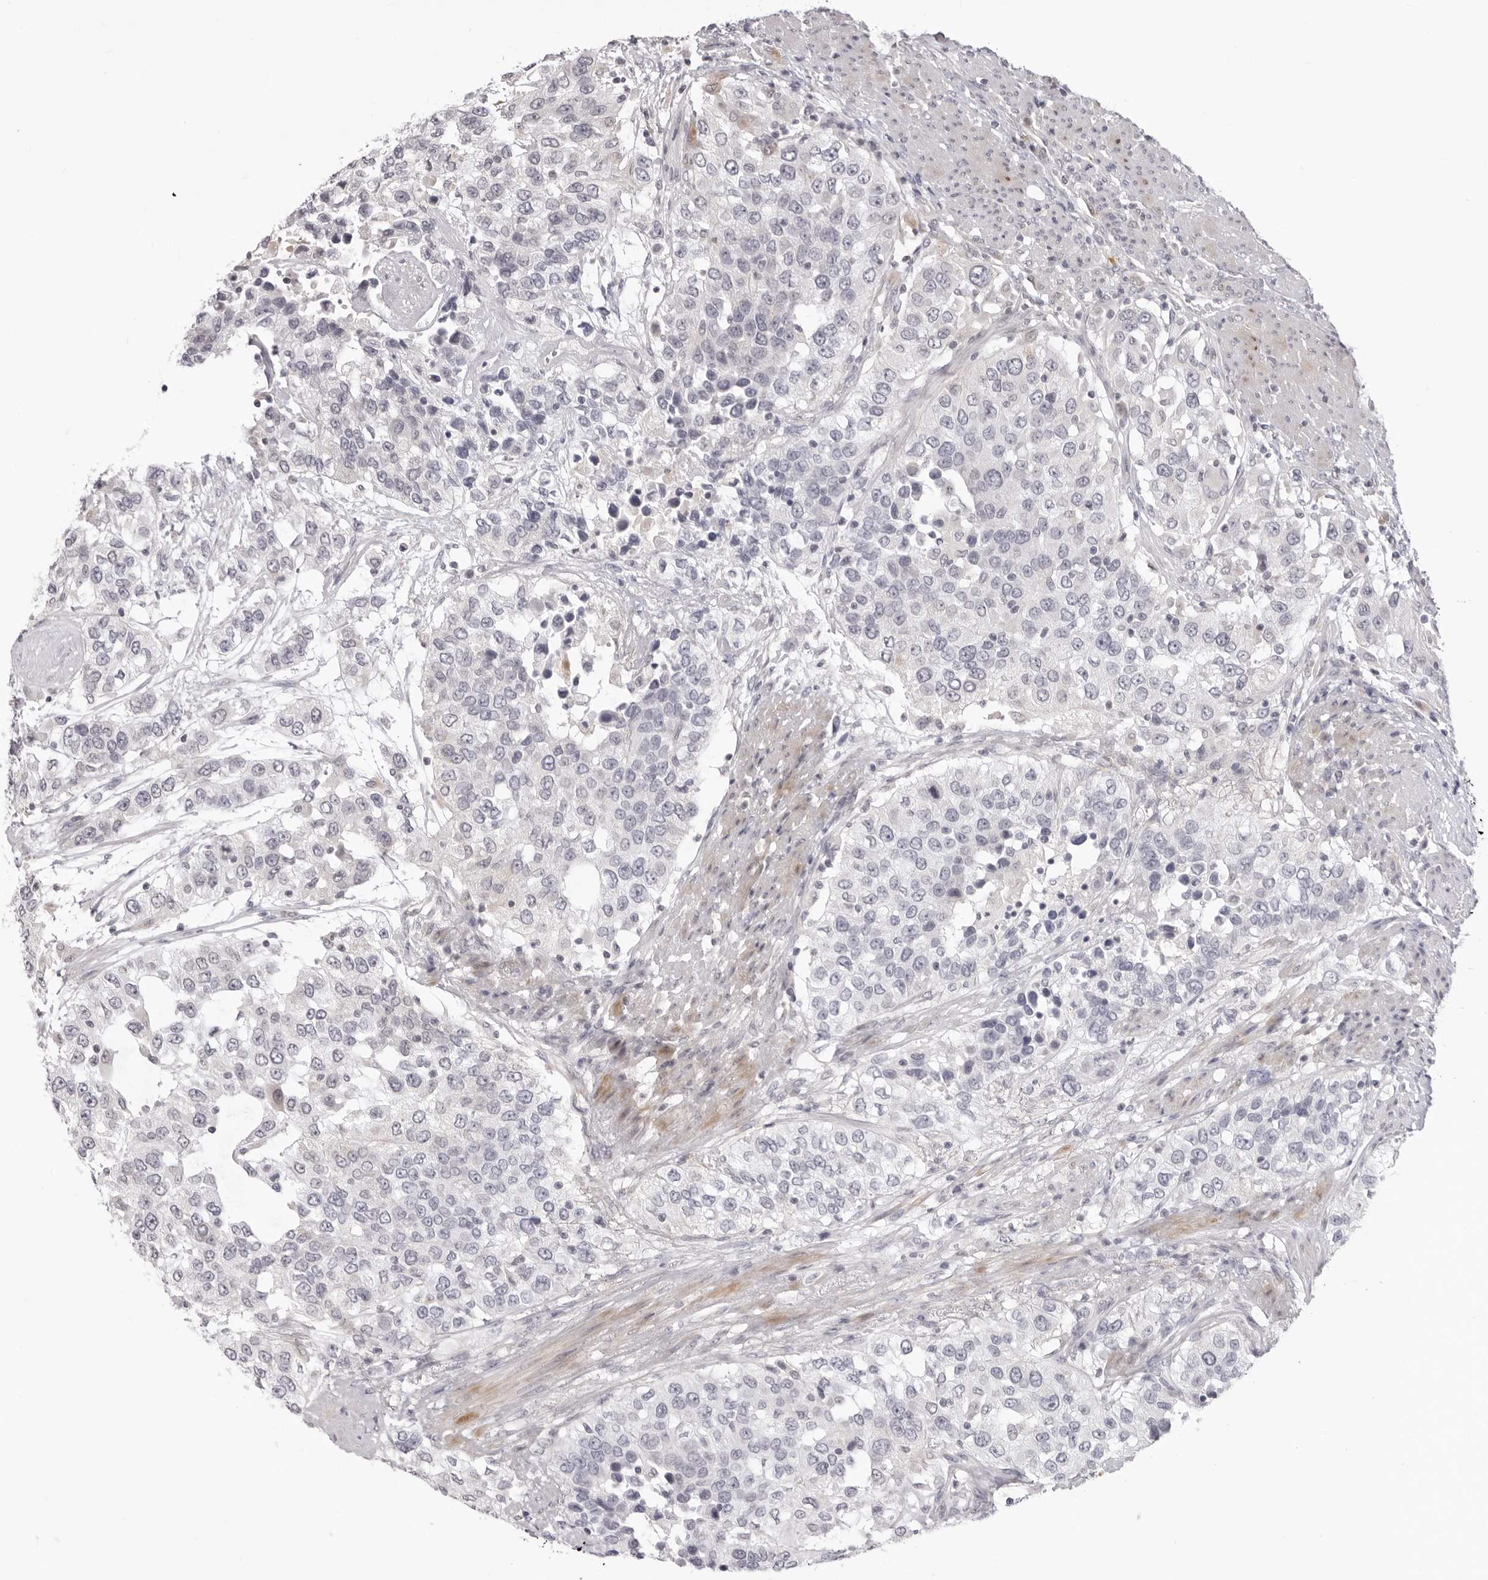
{"staining": {"intensity": "negative", "quantity": "none", "location": "none"}, "tissue": "urothelial cancer", "cell_type": "Tumor cells", "image_type": "cancer", "snomed": [{"axis": "morphology", "description": "Urothelial carcinoma, High grade"}, {"axis": "topography", "description": "Urinary bladder"}], "caption": "A micrograph of urothelial cancer stained for a protein displays no brown staining in tumor cells.", "gene": "SUGCT", "patient": {"sex": "female", "age": 80}}